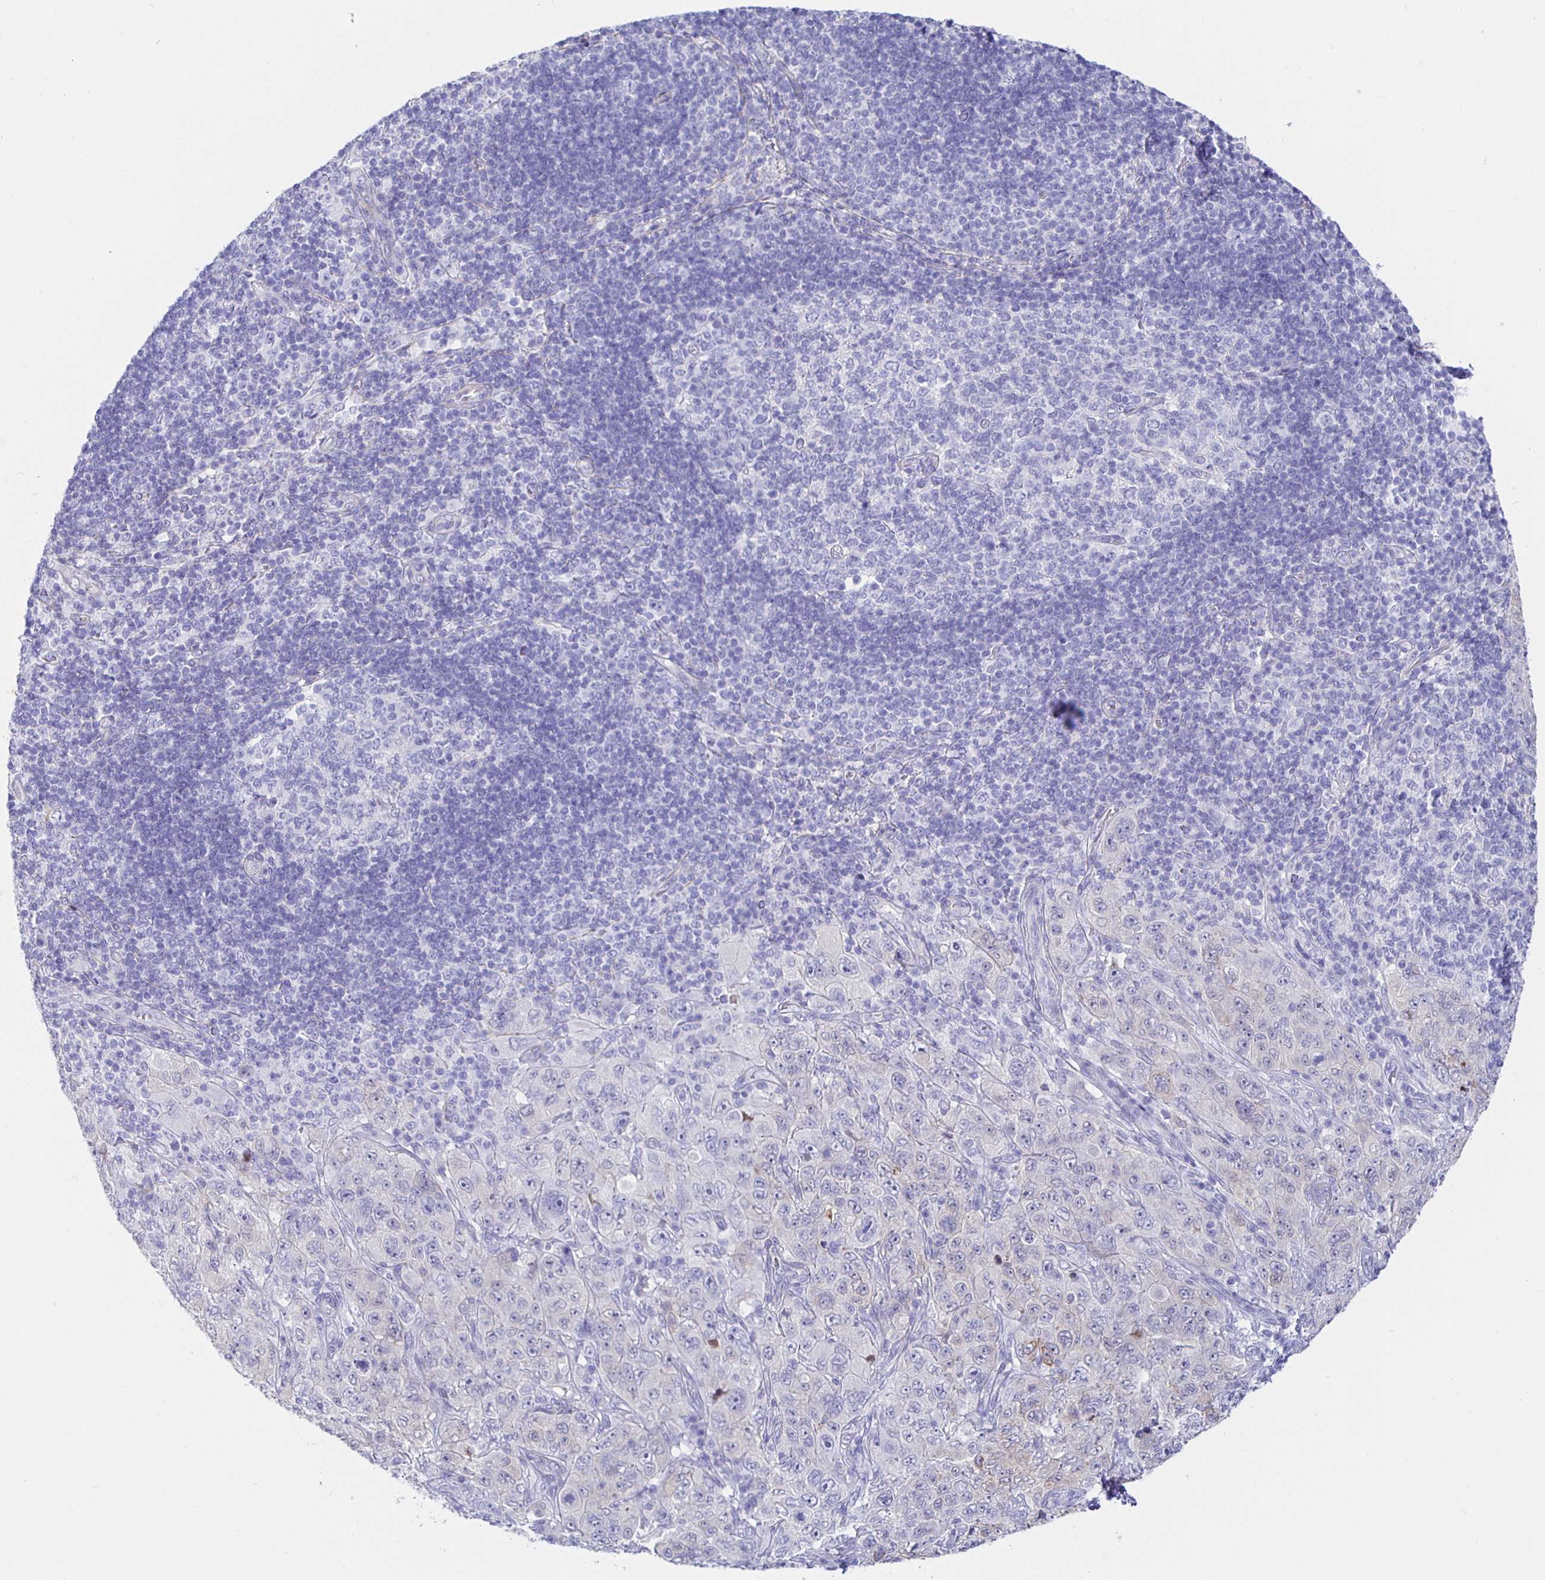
{"staining": {"intensity": "weak", "quantity": "<25%", "location": "cytoplasmic/membranous"}, "tissue": "pancreatic cancer", "cell_type": "Tumor cells", "image_type": "cancer", "snomed": [{"axis": "morphology", "description": "Adenocarcinoma, NOS"}, {"axis": "topography", "description": "Pancreas"}], "caption": "High power microscopy photomicrograph of an immunohistochemistry micrograph of pancreatic adenocarcinoma, revealing no significant positivity in tumor cells.", "gene": "HSPA4L", "patient": {"sex": "male", "age": 68}}